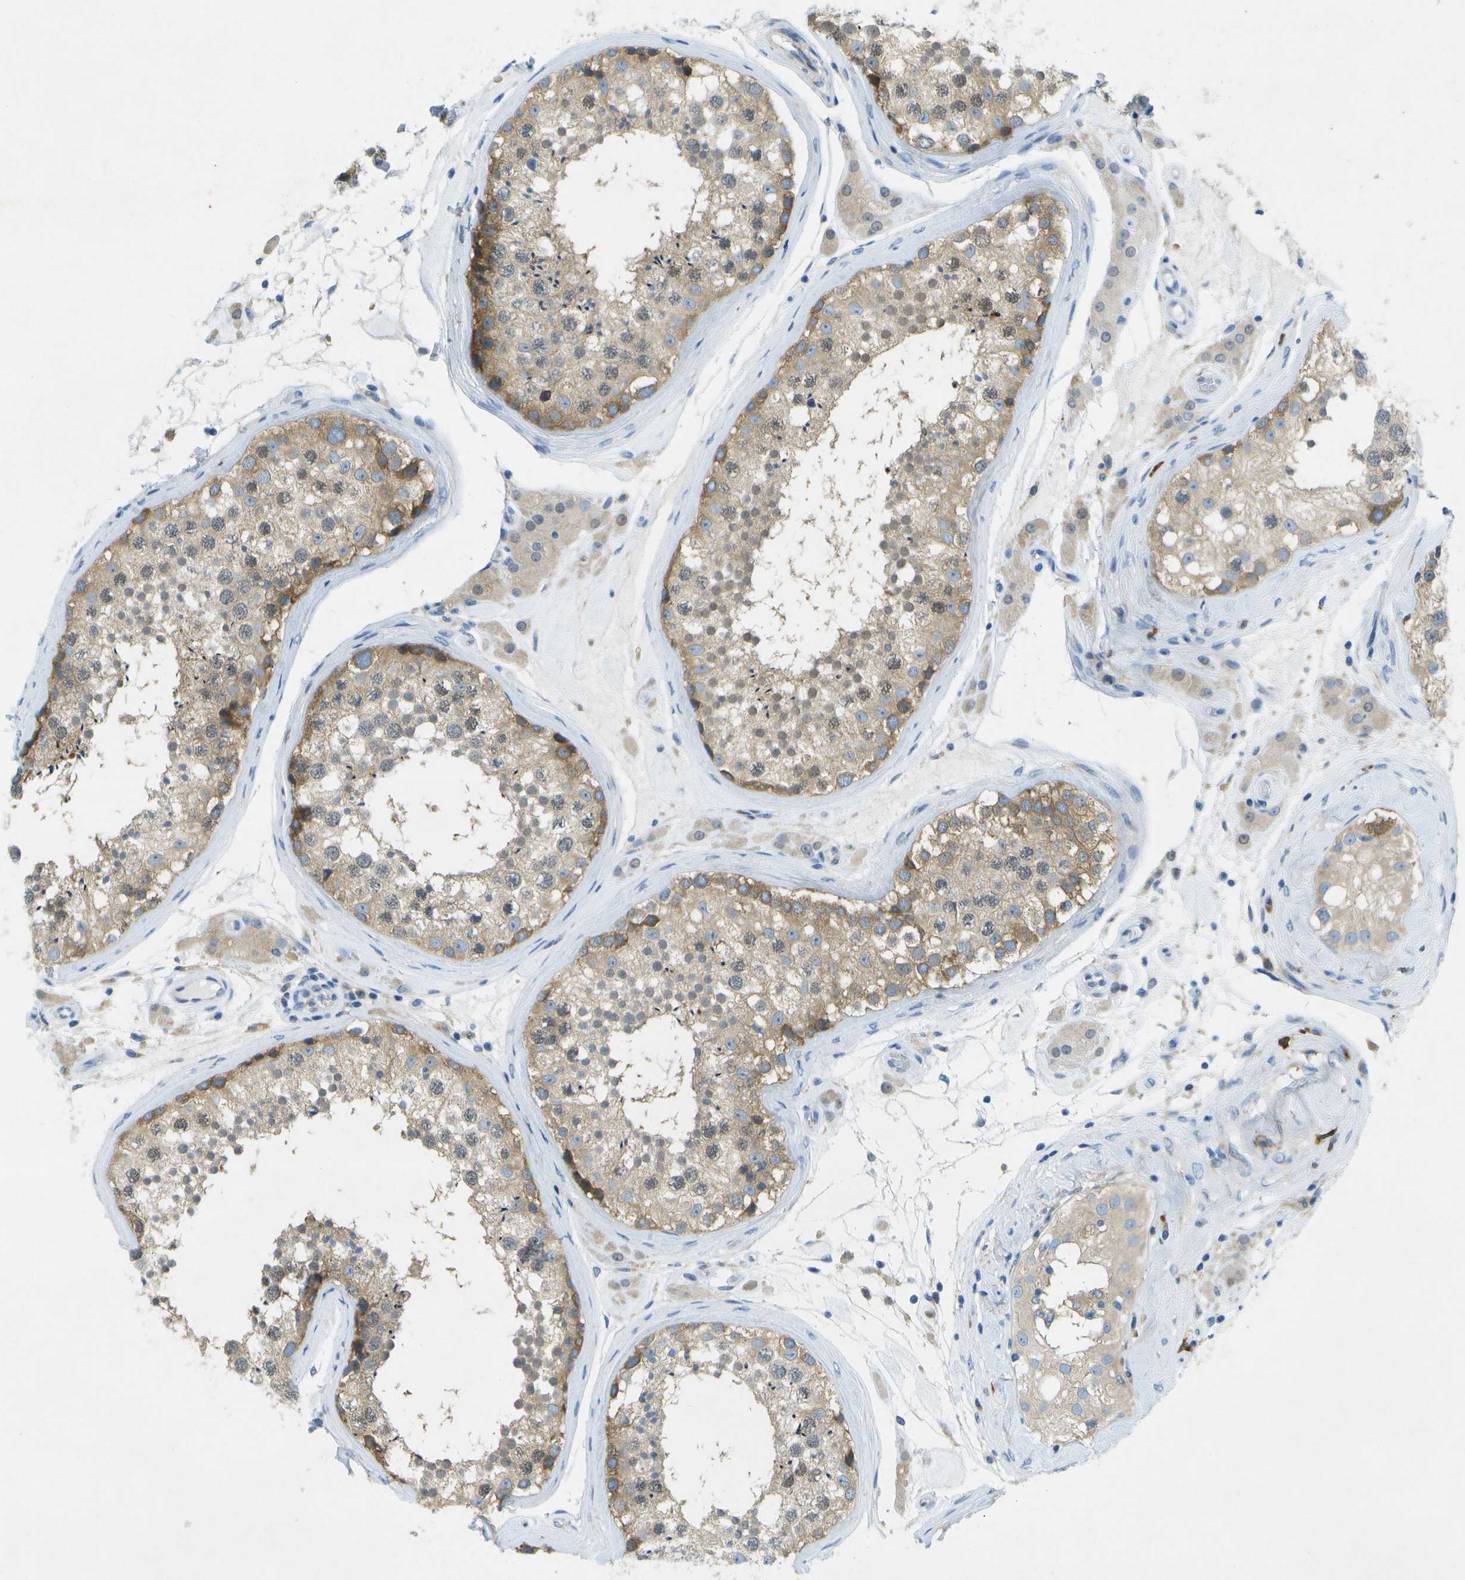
{"staining": {"intensity": "strong", "quantity": "<25%", "location": "cytoplasmic/membranous"}, "tissue": "testis", "cell_type": "Cells in seminiferous ducts", "image_type": "normal", "snomed": [{"axis": "morphology", "description": "Normal tissue, NOS"}, {"axis": "topography", "description": "Testis"}], "caption": "Protein positivity by immunohistochemistry (IHC) exhibits strong cytoplasmic/membranous staining in about <25% of cells in seminiferous ducts in normal testis.", "gene": "WNK2", "patient": {"sex": "male", "age": 46}}